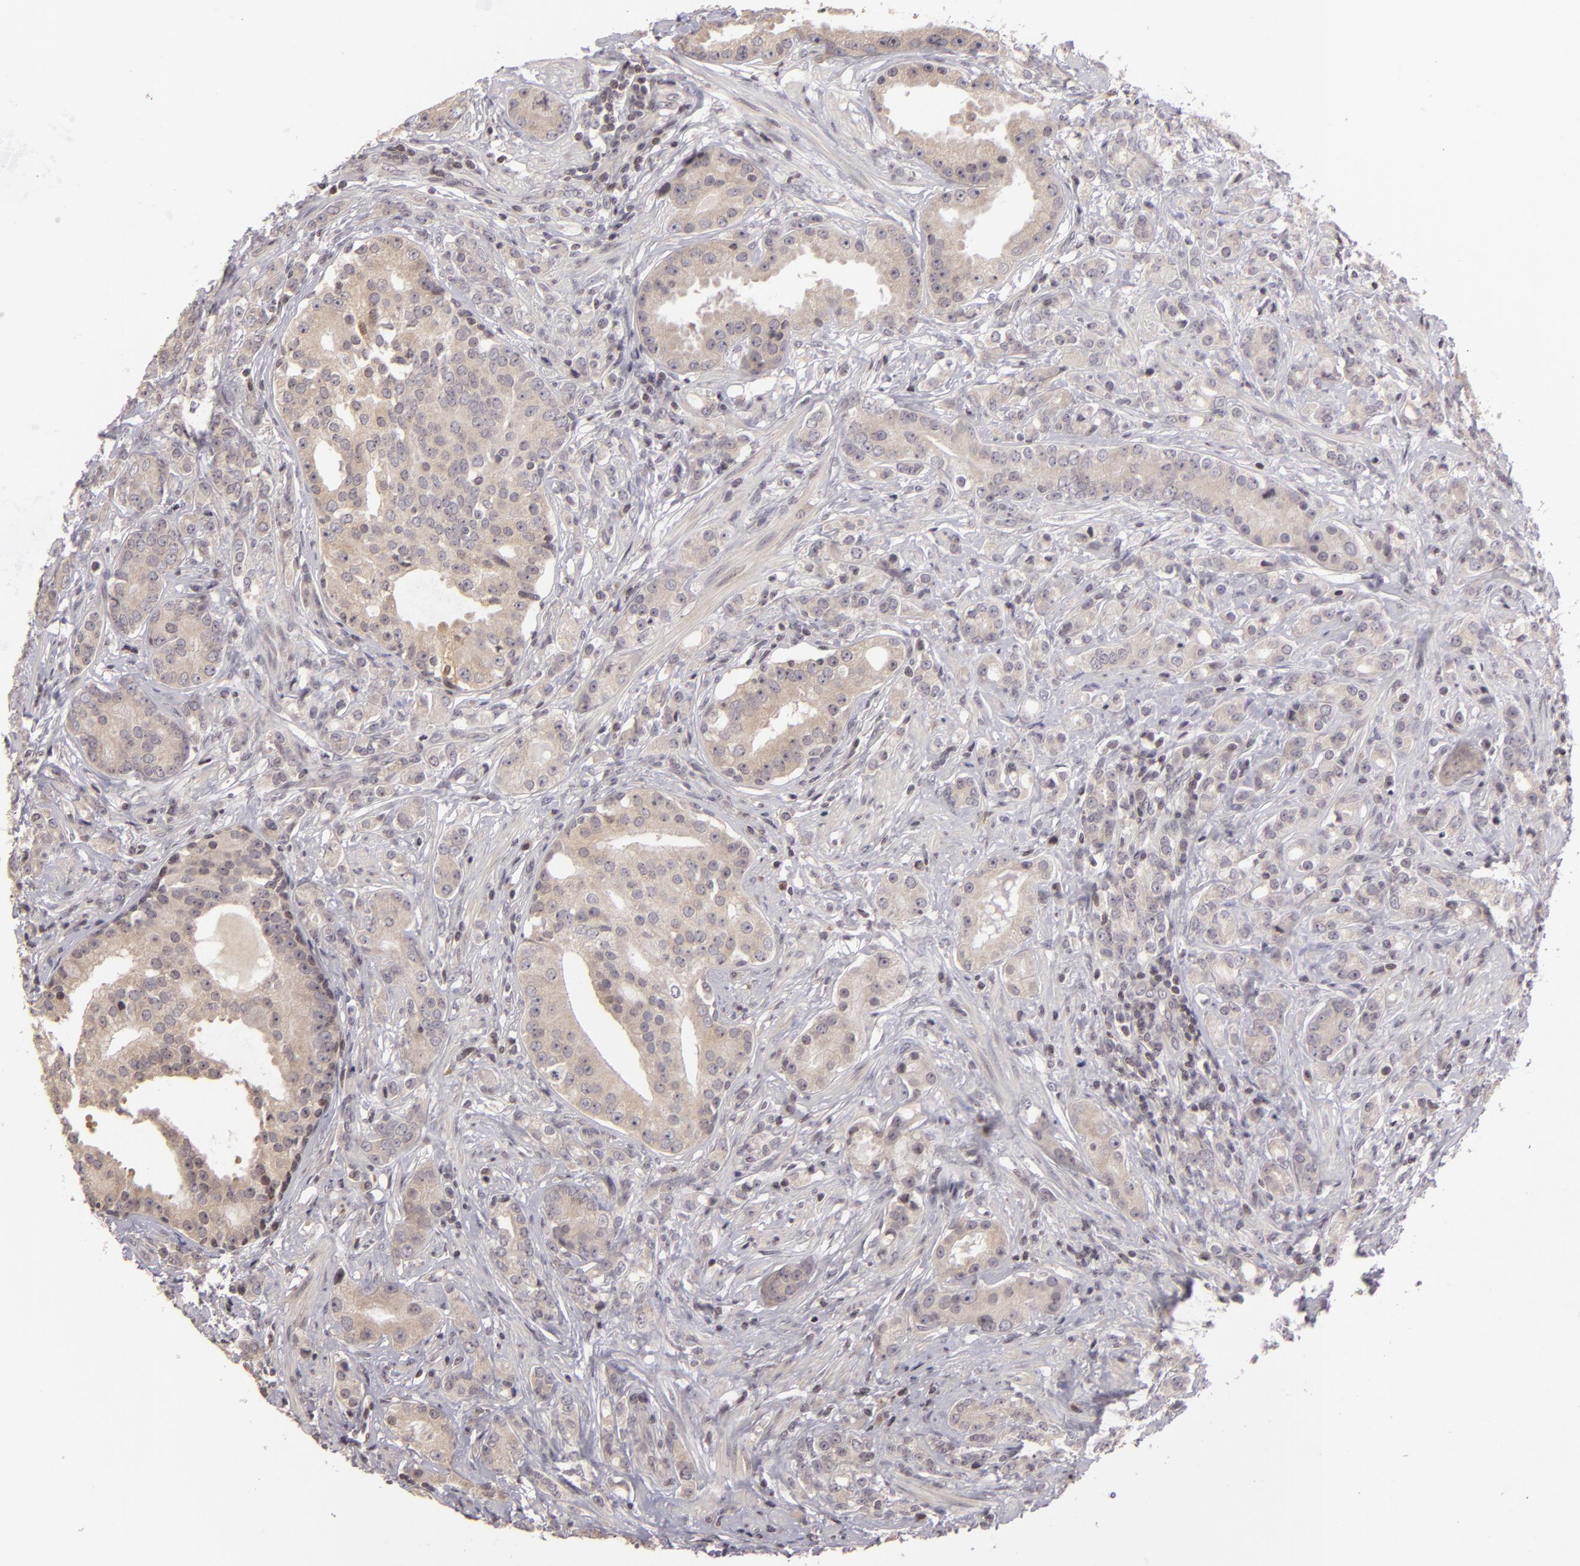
{"staining": {"intensity": "negative", "quantity": "none", "location": "none"}, "tissue": "prostate cancer", "cell_type": "Tumor cells", "image_type": "cancer", "snomed": [{"axis": "morphology", "description": "Adenocarcinoma, Medium grade"}, {"axis": "topography", "description": "Prostate"}], "caption": "High power microscopy photomicrograph of an immunohistochemistry image of prostate cancer (medium-grade adenocarcinoma), revealing no significant expression in tumor cells. Brightfield microscopy of IHC stained with DAB (3,3'-diaminobenzidine) (brown) and hematoxylin (blue), captured at high magnification.", "gene": "AKAP6", "patient": {"sex": "male", "age": 59}}